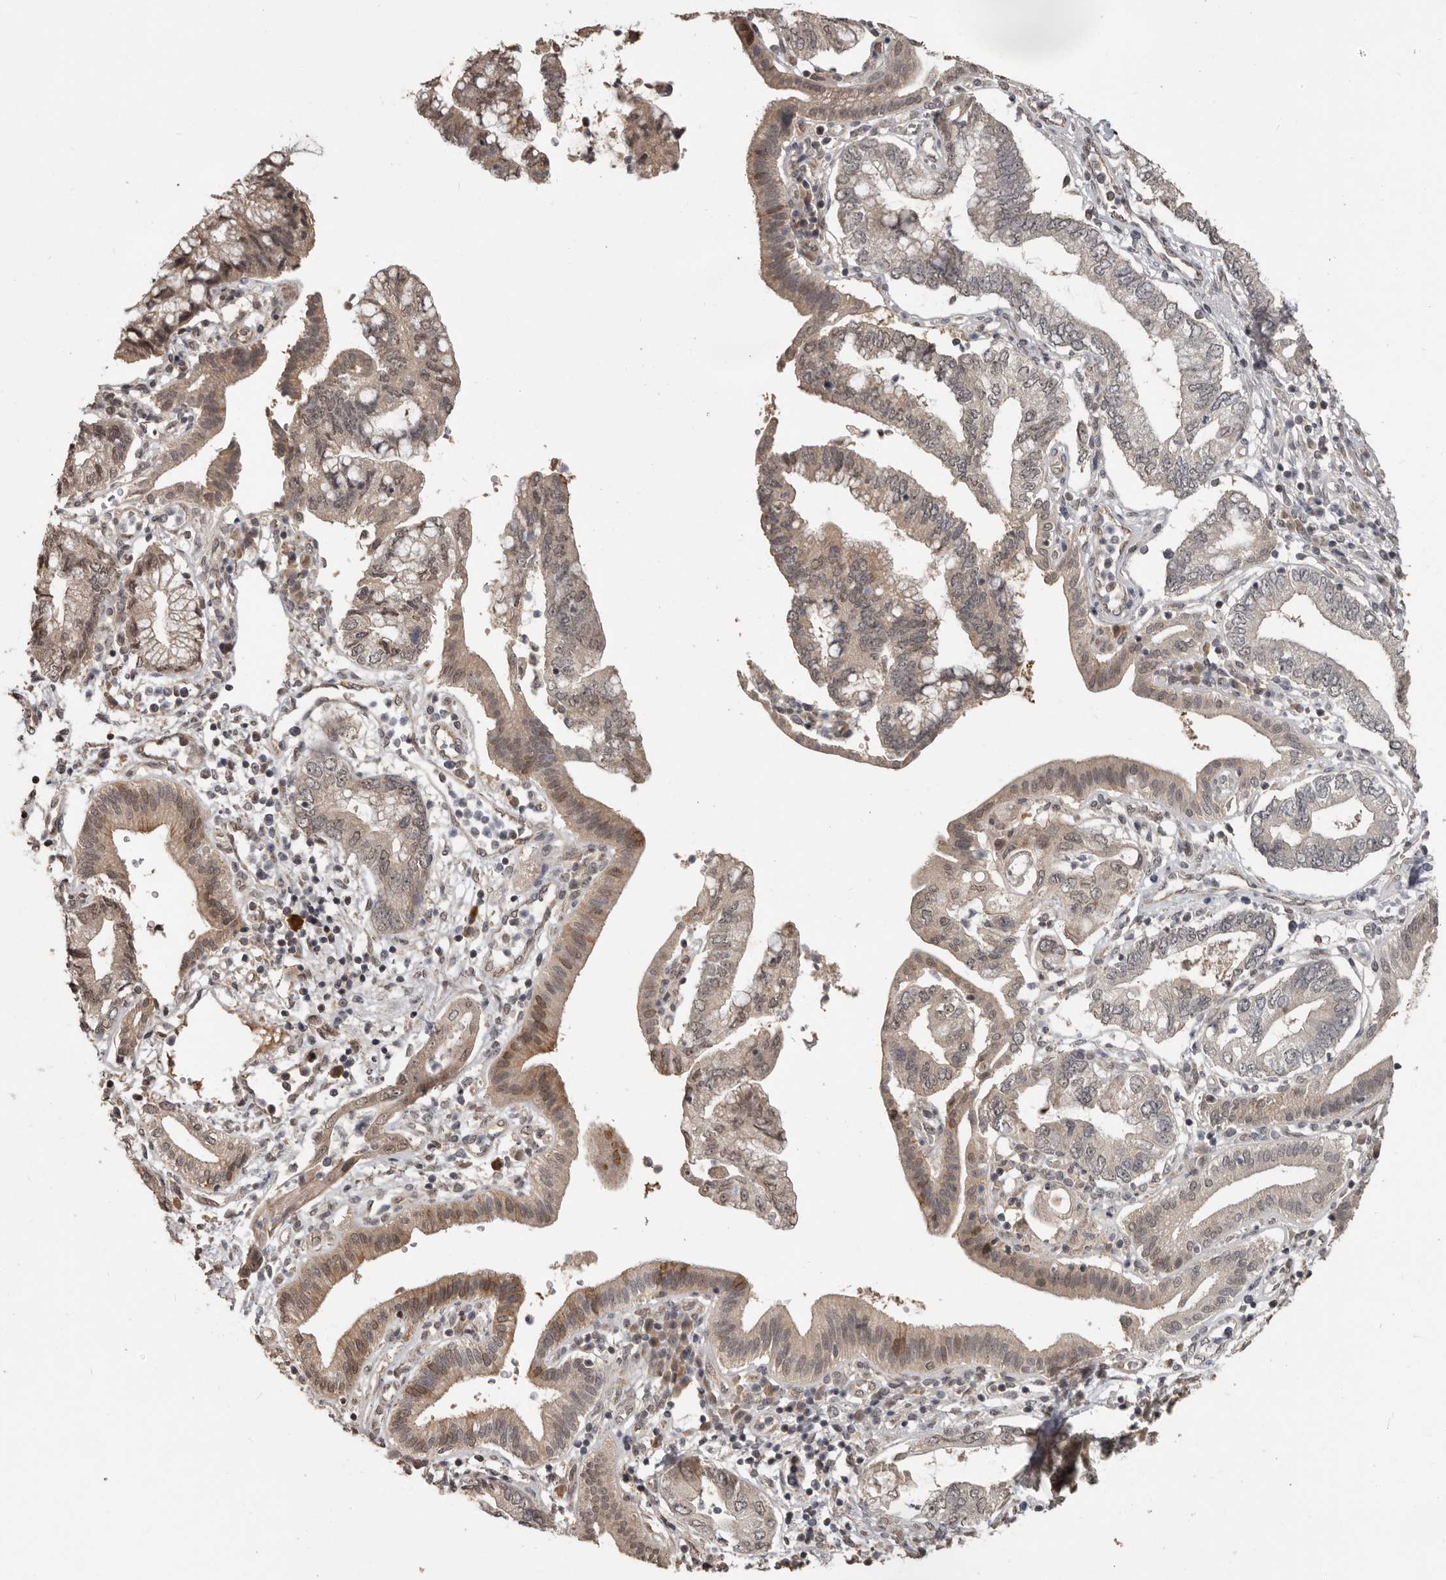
{"staining": {"intensity": "moderate", "quantity": ">75%", "location": "cytoplasmic/membranous,nuclear"}, "tissue": "pancreatic cancer", "cell_type": "Tumor cells", "image_type": "cancer", "snomed": [{"axis": "morphology", "description": "Adenocarcinoma, NOS"}, {"axis": "topography", "description": "Pancreas"}], "caption": "The histopathology image exhibits immunohistochemical staining of pancreatic cancer. There is moderate cytoplasmic/membranous and nuclear expression is identified in about >75% of tumor cells. (Stains: DAB (3,3'-diaminobenzidine) in brown, nuclei in blue, Microscopy: brightfield microscopy at high magnification).", "gene": "ZFP14", "patient": {"sex": "female", "age": 73}}